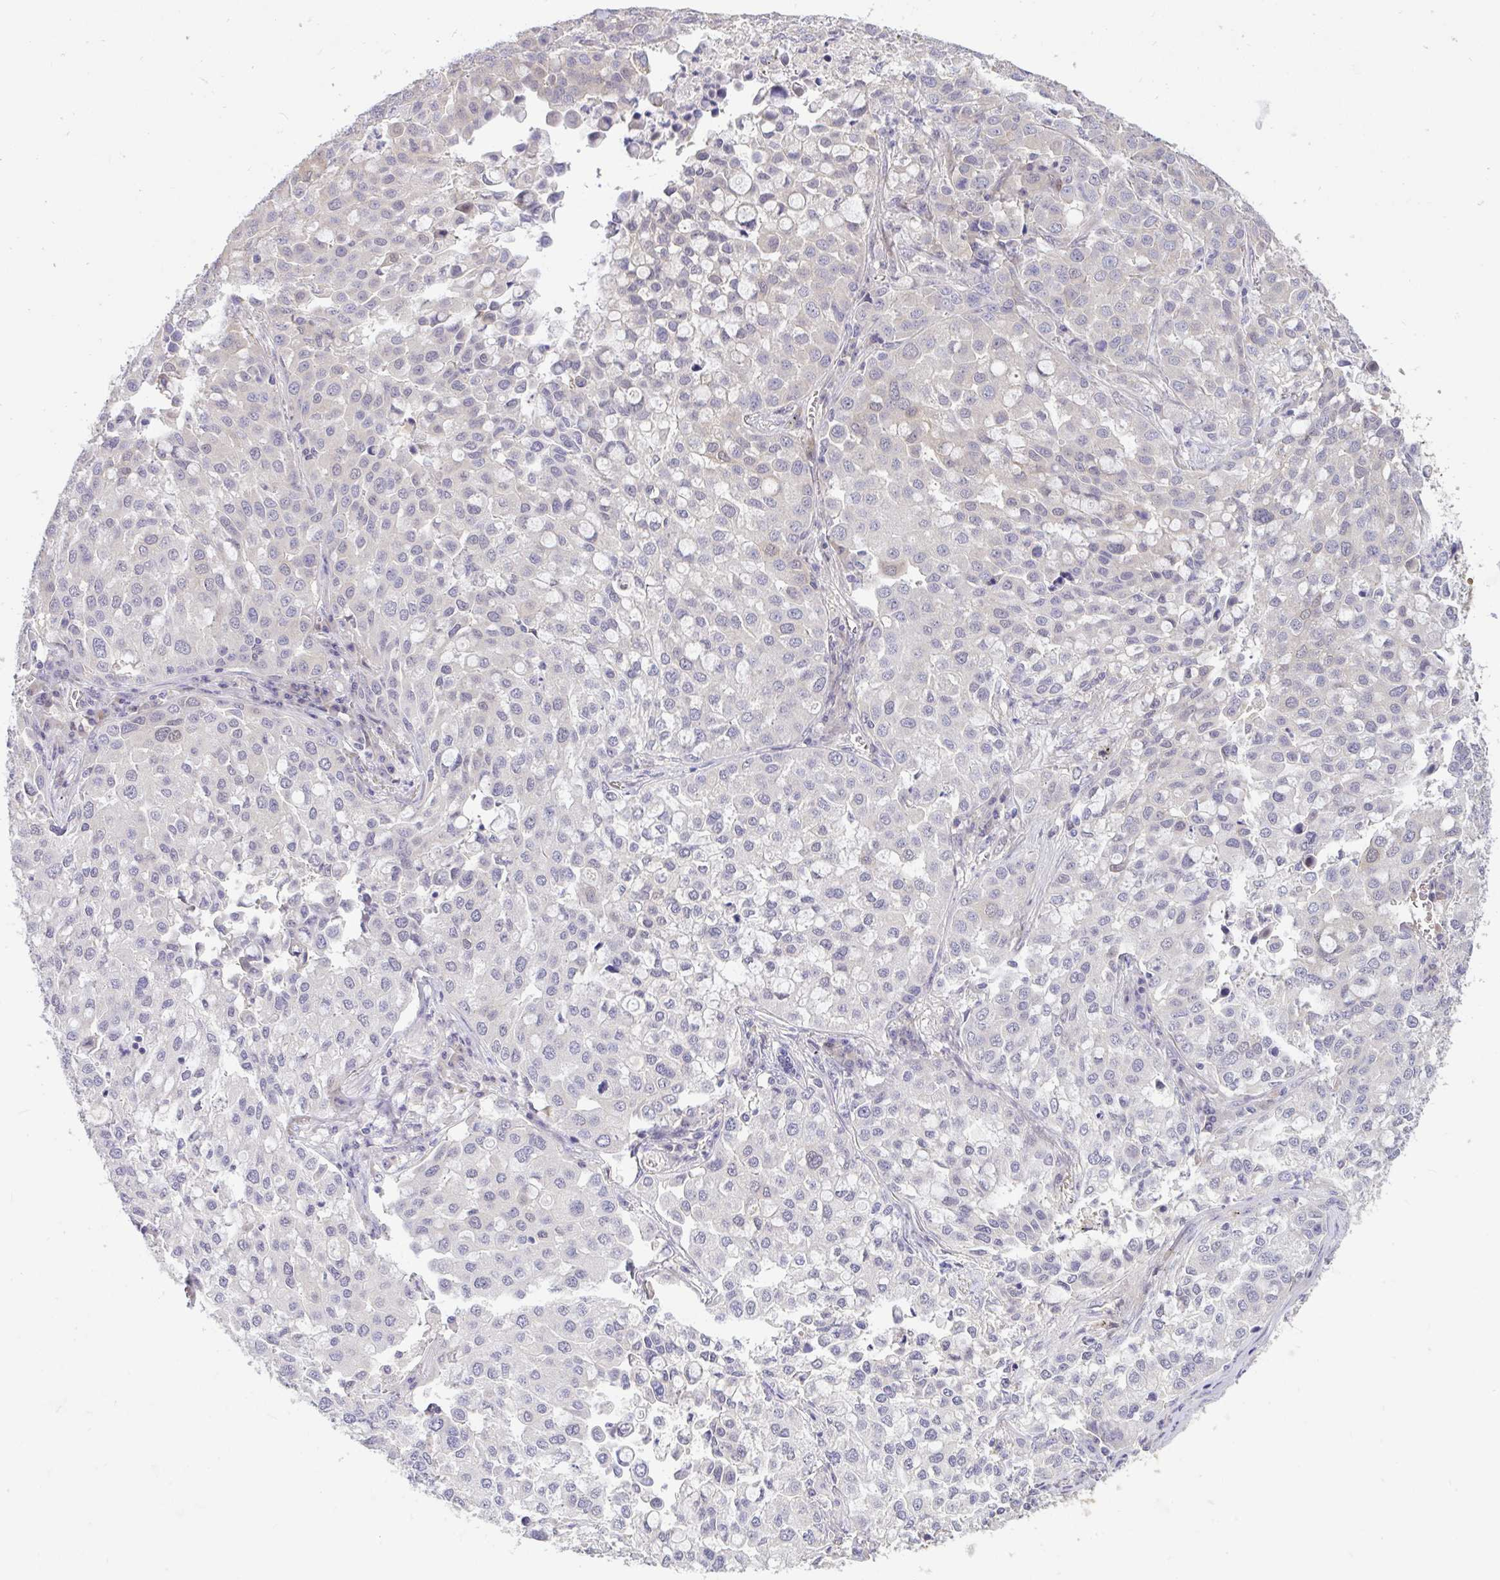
{"staining": {"intensity": "negative", "quantity": "none", "location": "none"}, "tissue": "lung cancer", "cell_type": "Tumor cells", "image_type": "cancer", "snomed": [{"axis": "morphology", "description": "Adenocarcinoma, NOS"}, {"axis": "morphology", "description": "Adenocarcinoma, metastatic, NOS"}, {"axis": "topography", "description": "Lymph node"}, {"axis": "topography", "description": "Lung"}], "caption": "Lung adenocarcinoma was stained to show a protein in brown. There is no significant staining in tumor cells.", "gene": "C19orf54", "patient": {"sex": "female", "age": 65}}